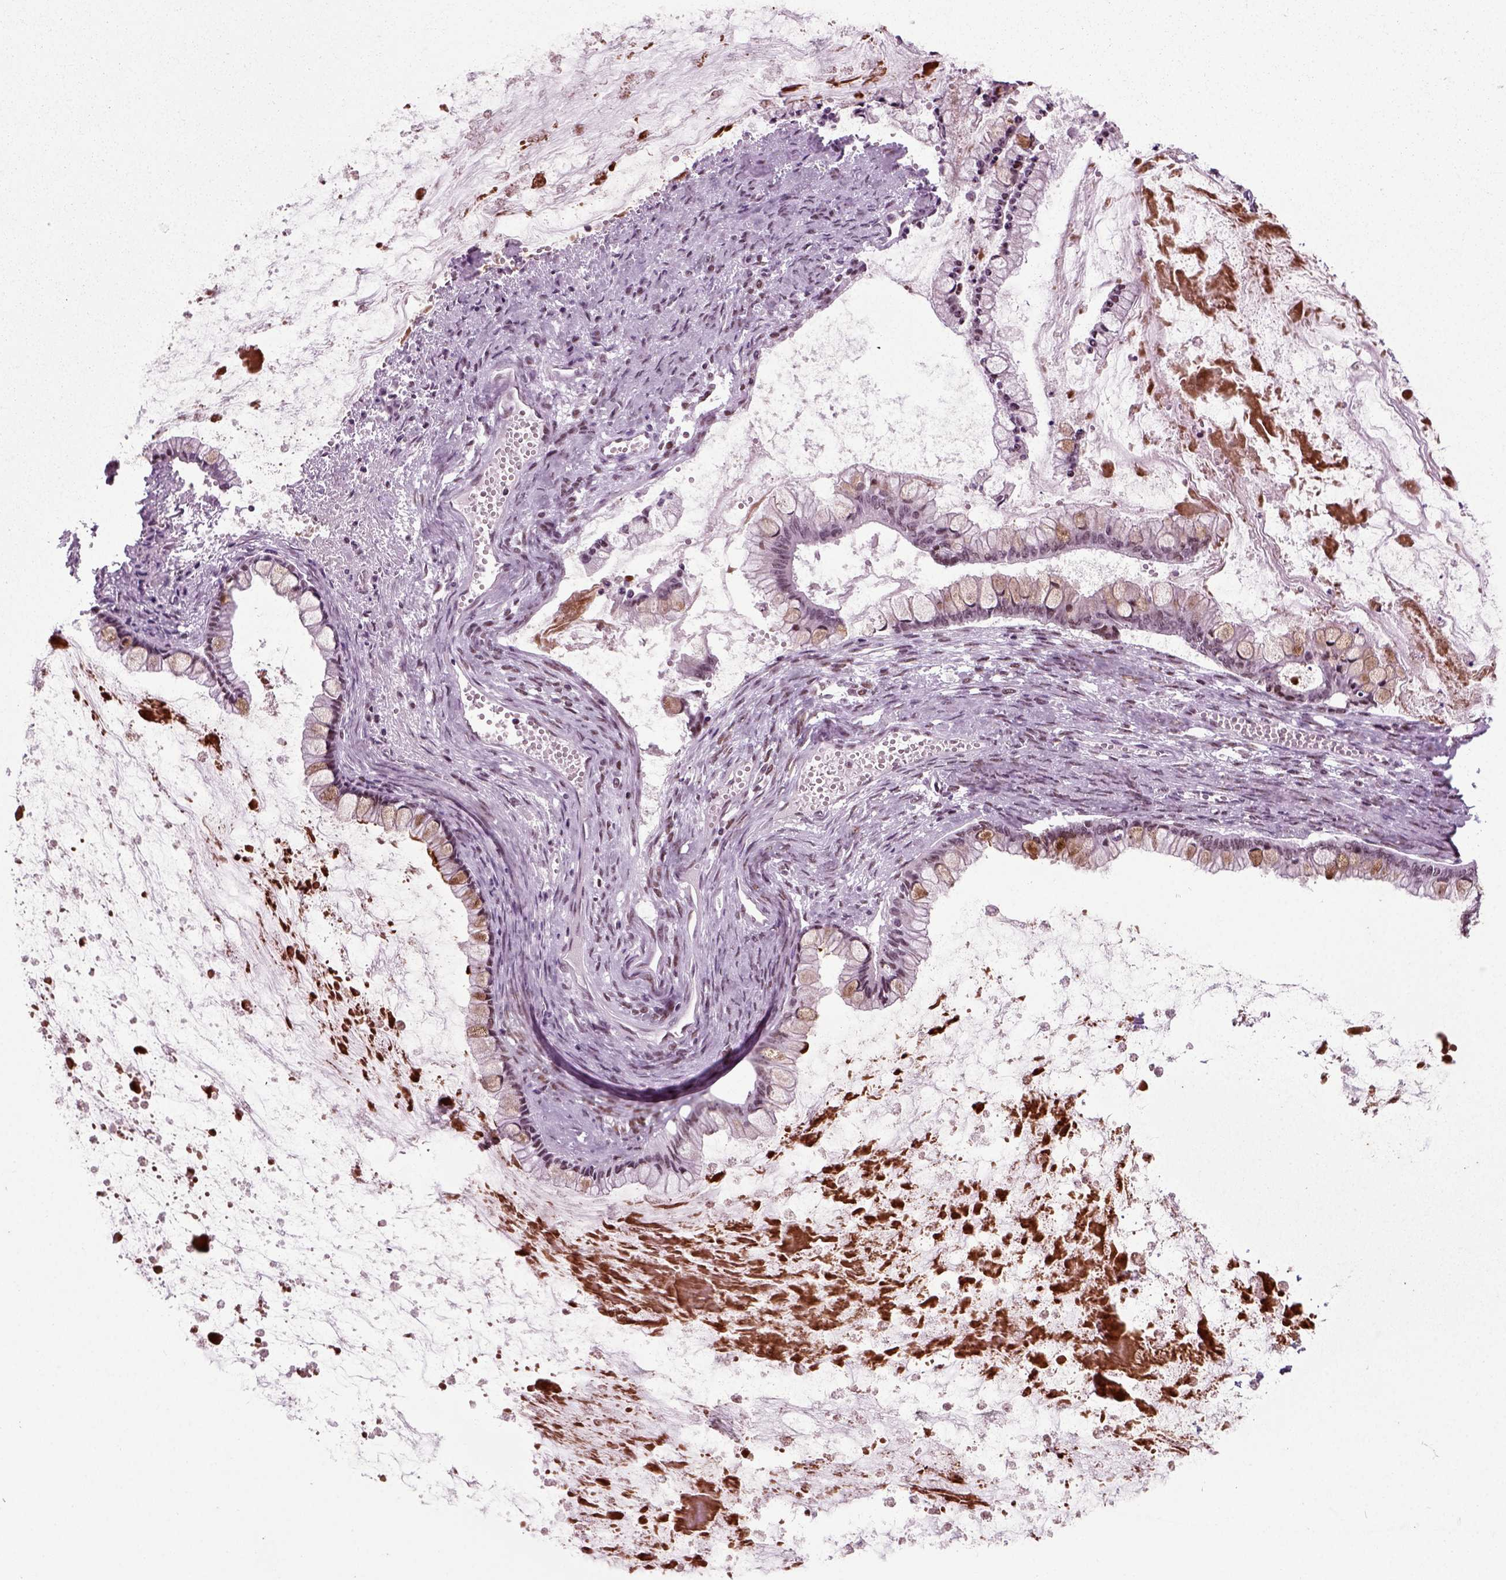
{"staining": {"intensity": "negative", "quantity": "none", "location": "none"}, "tissue": "ovarian cancer", "cell_type": "Tumor cells", "image_type": "cancer", "snomed": [{"axis": "morphology", "description": "Cystadenocarcinoma, mucinous, NOS"}, {"axis": "topography", "description": "Ovary"}], "caption": "This is an immunohistochemistry (IHC) histopathology image of human ovarian cancer (mucinous cystadenocarcinoma). There is no expression in tumor cells.", "gene": "RCOR3", "patient": {"sex": "female", "age": 67}}